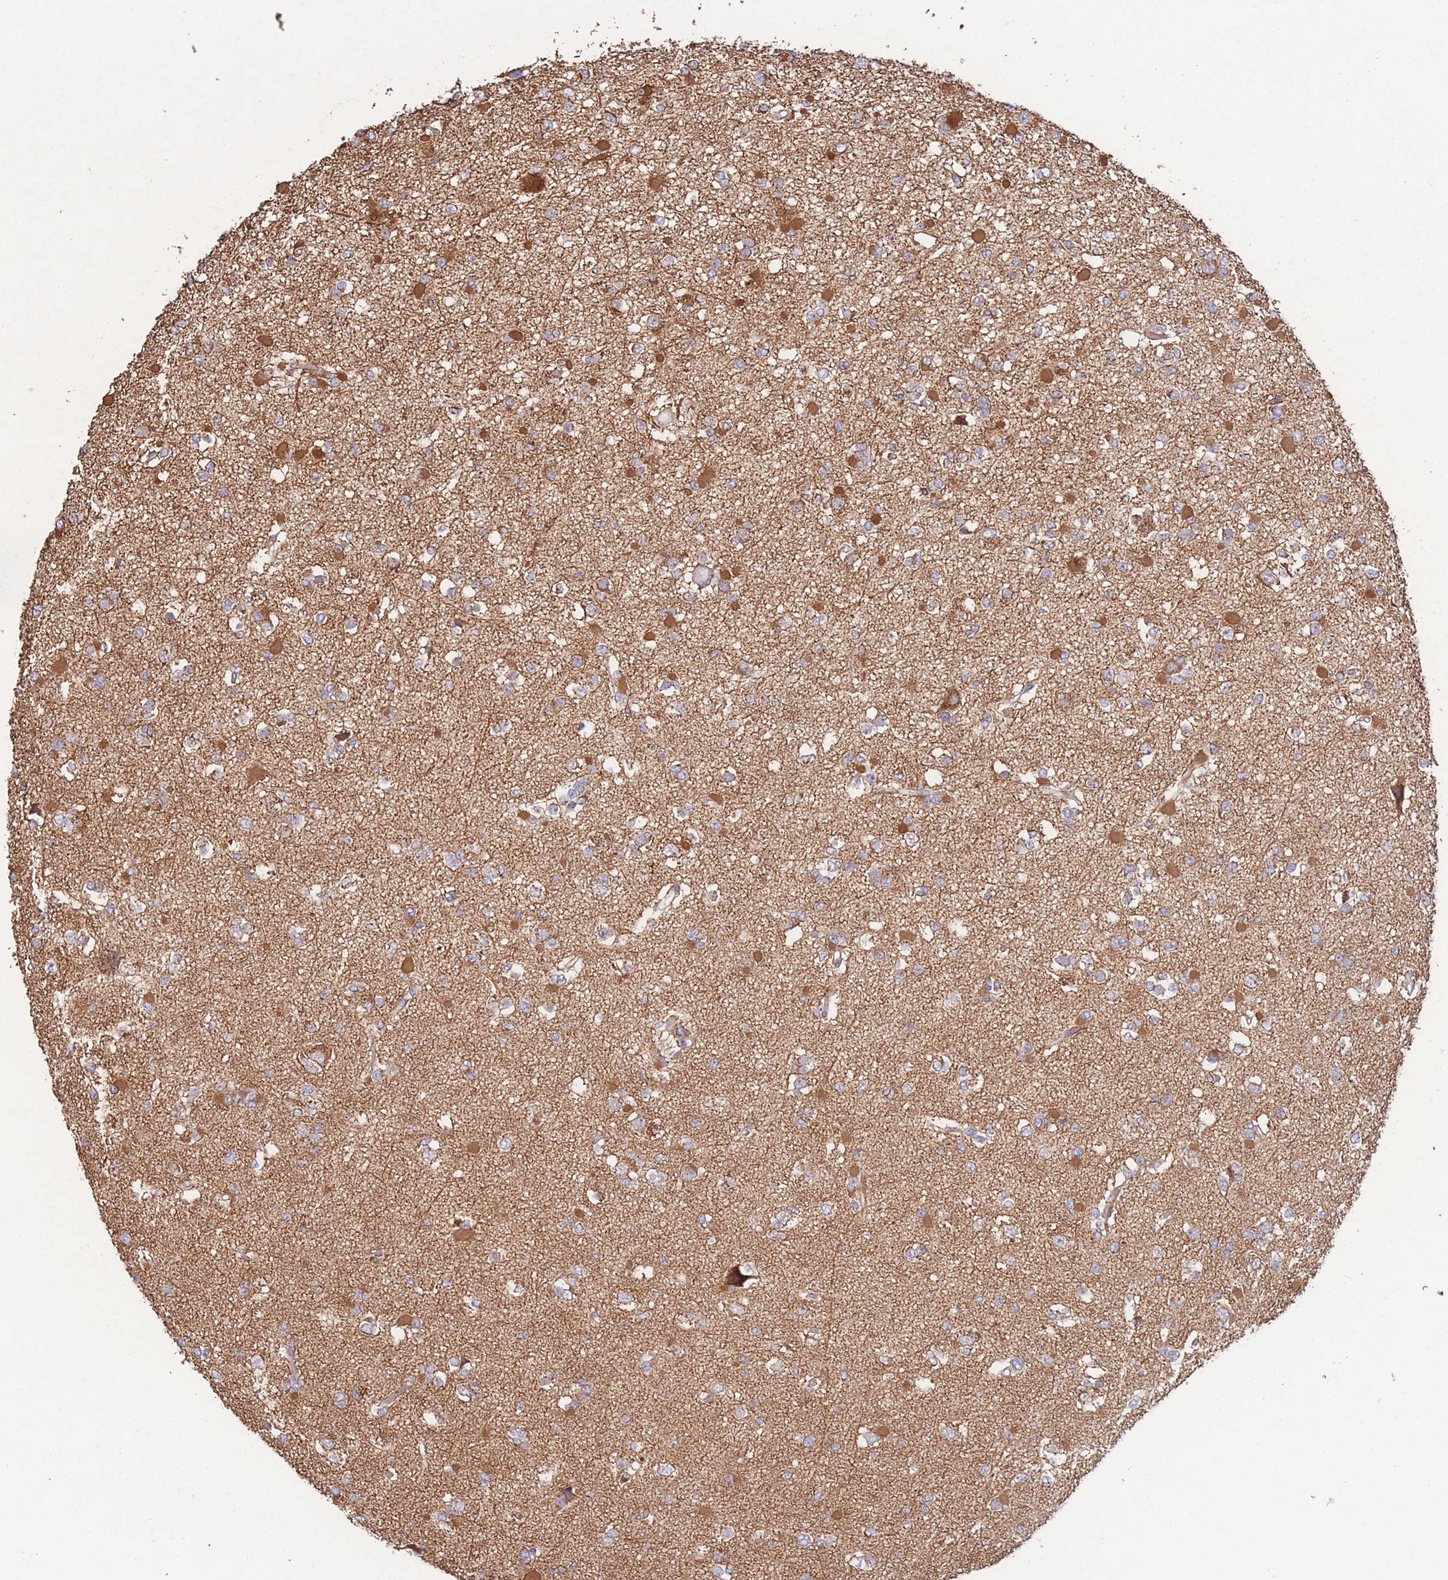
{"staining": {"intensity": "strong", "quantity": "<25%", "location": "cytoplasmic/membranous"}, "tissue": "glioma", "cell_type": "Tumor cells", "image_type": "cancer", "snomed": [{"axis": "morphology", "description": "Glioma, malignant, Low grade"}, {"axis": "topography", "description": "Brain"}], "caption": "The image displays immunohistochemical staining of glioma. There is strong cytoplasmic/membranous expression is appreciated in about <25% of tumor cells.", "gene": "FKBP8", "patient": {"sex": "female", "age": 22}}